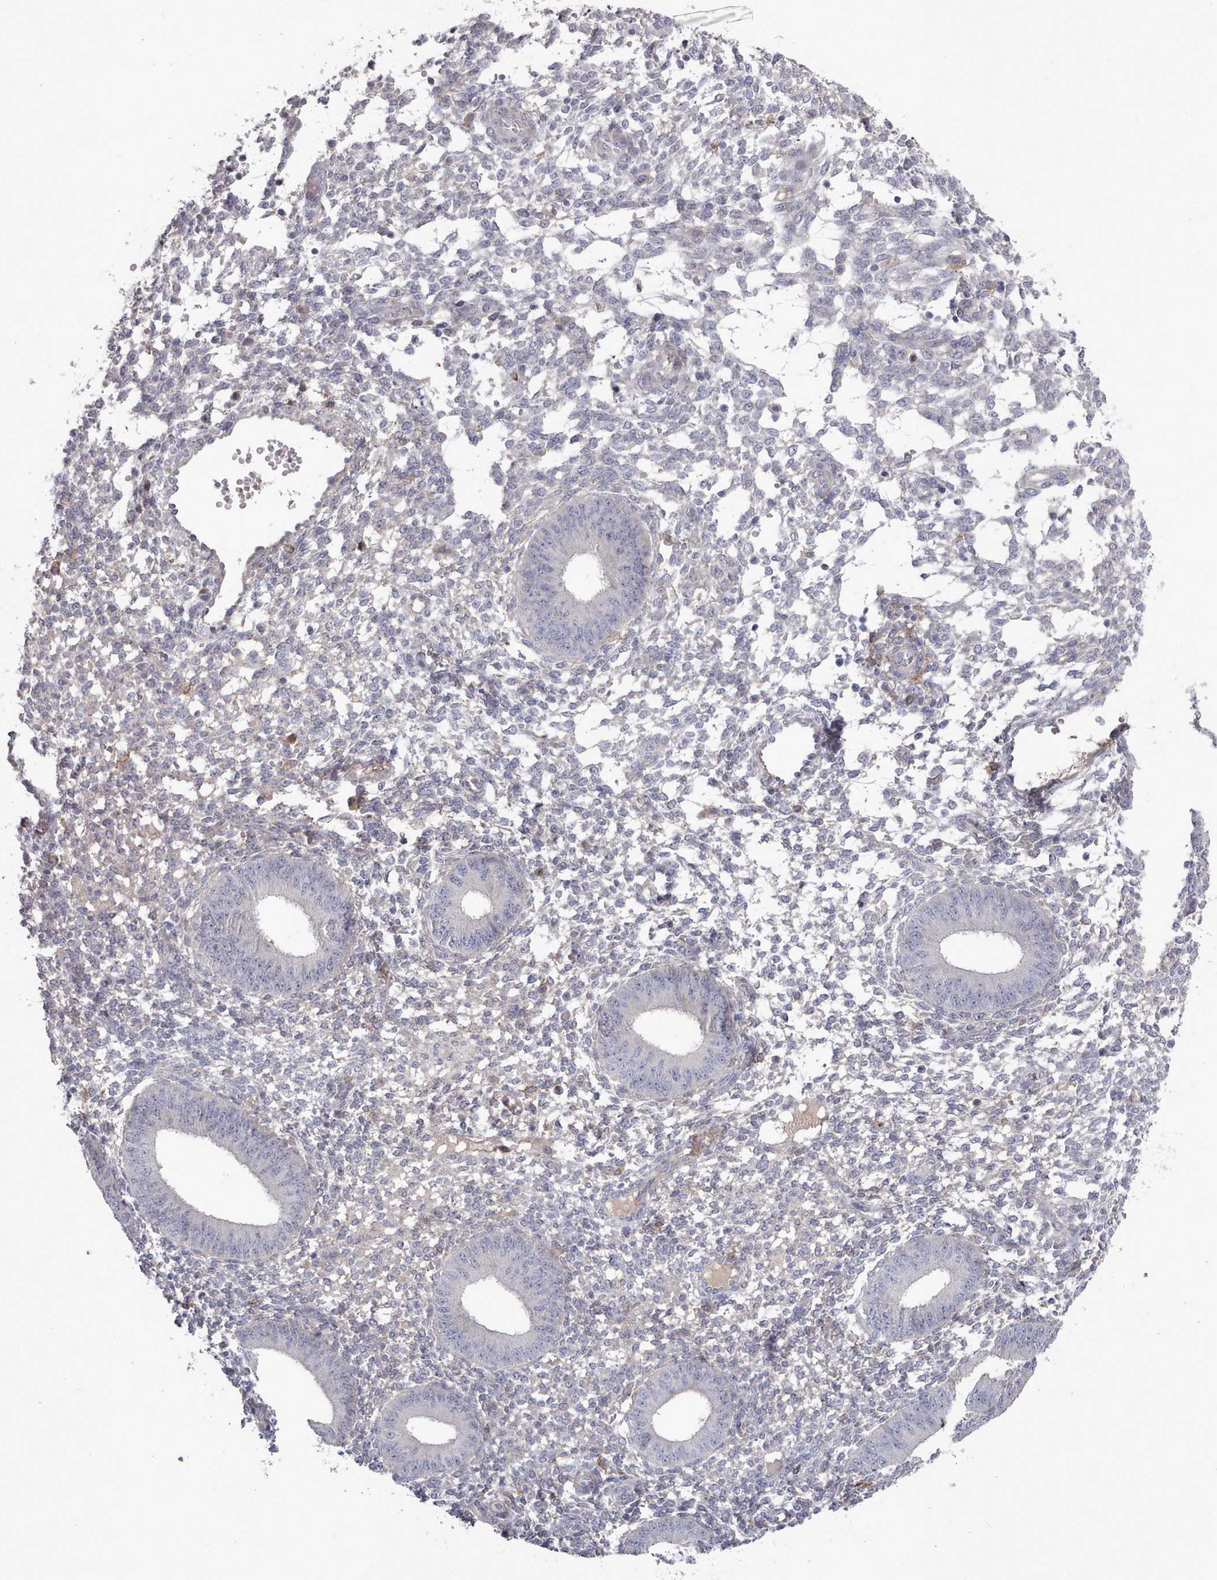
{"staining": {"intensity": "negative", "quantity": "none", "location": "none"}, "tissue": "endometrium", "cell_type": "Cells in endometrial stroma", "image_type": "normal", "snomed": [{"axis": "morphology", "description": "Normal tissue, NOS"}, {"axis": "topography", "description": "Endometrium"}], "caption": "An immunohistochemistry micrograph of benign endometrium is shown. There is no staining in cells in endometrial stroma of endometrium.", "gene": "COL8A2", "patient": {"sex": "female", "age": 49}}